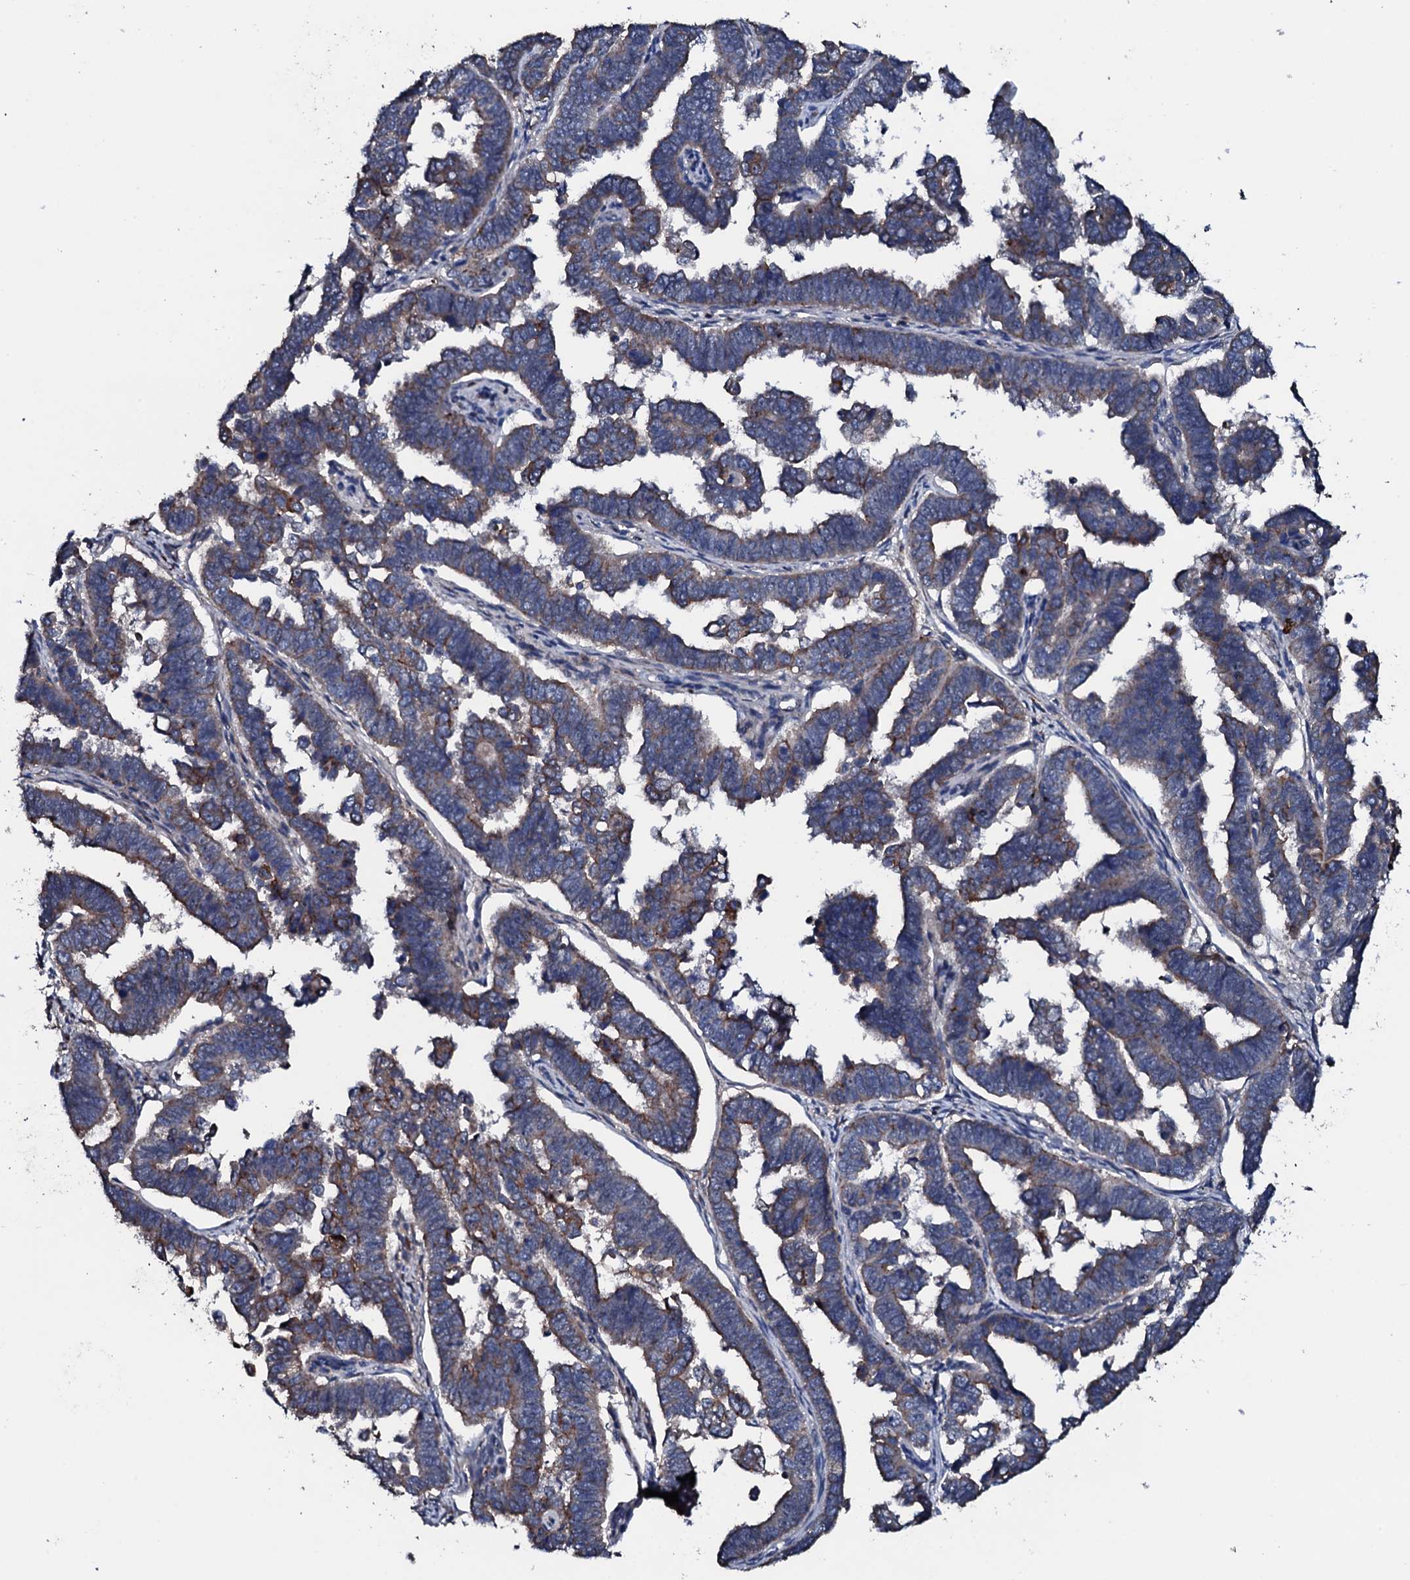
{"staining": {"intensity": "moderate", "quantity": ">75%", "location": "cytoplasmic/membranous"}, "tissue": "endometrial cancer", "cell_type": "Tumor cells", "image_type": "cancer", "snomed": [{"axis": "morphology", "description": "Adenocarcinoma, NOS"}, {"axis": "topography", "description": "Endometrium"}], "caption": "Approximately >75% of tumor cells in endometrial adenocarcinoma exhibit moderate cytoplasmic/membranous protein positivity as visualized by brown immunohistochemical staining.", "gene": "NEK1", "patient": {"sex": "female", "age": 75}}